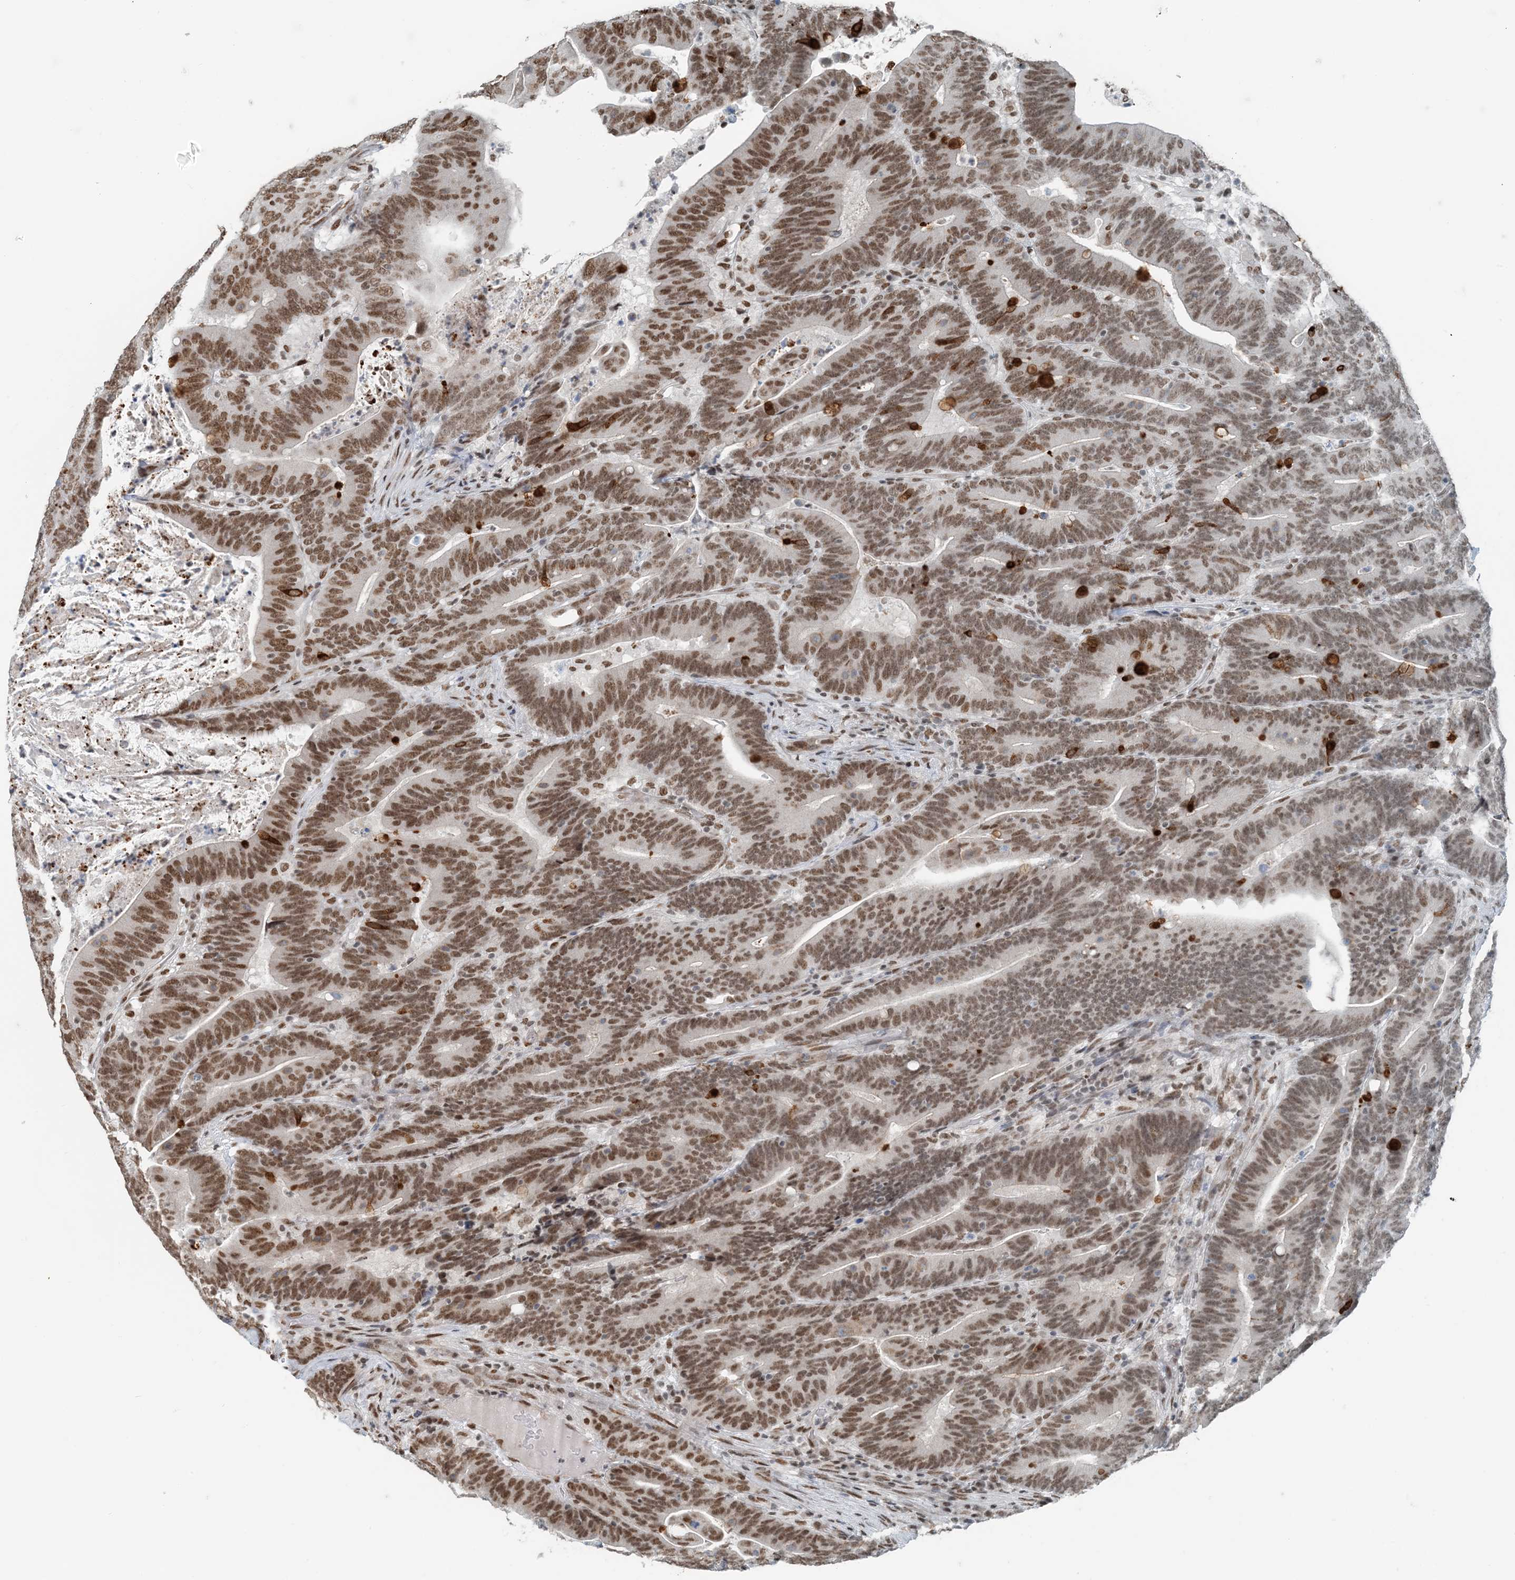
{"staining": {"intensity": "moderate", "quantity": ">75%", "location": "nuclear"}, "tissue": "colorectal cancer", "cell_type": "Tumor cells", "image_type": "cancer", "snomed": [{"axis": "morphology", "description": "Adenocarcinoma, NOS"}, {"axis": "topography", "description": "Colon"}], "caption": "Colorectal cancer tissue shows moderate nuclear staining in approximately >75% of tumor cells The staining was performed using DAB (3,3'-diaminobenzidine) to visualize the protein expression in brown, while the nuclei were stained in blue with hematoxylin (Magnification: 20x).", "gene": "ZNF500", "patient": {"sex": "female", "age": 66}}